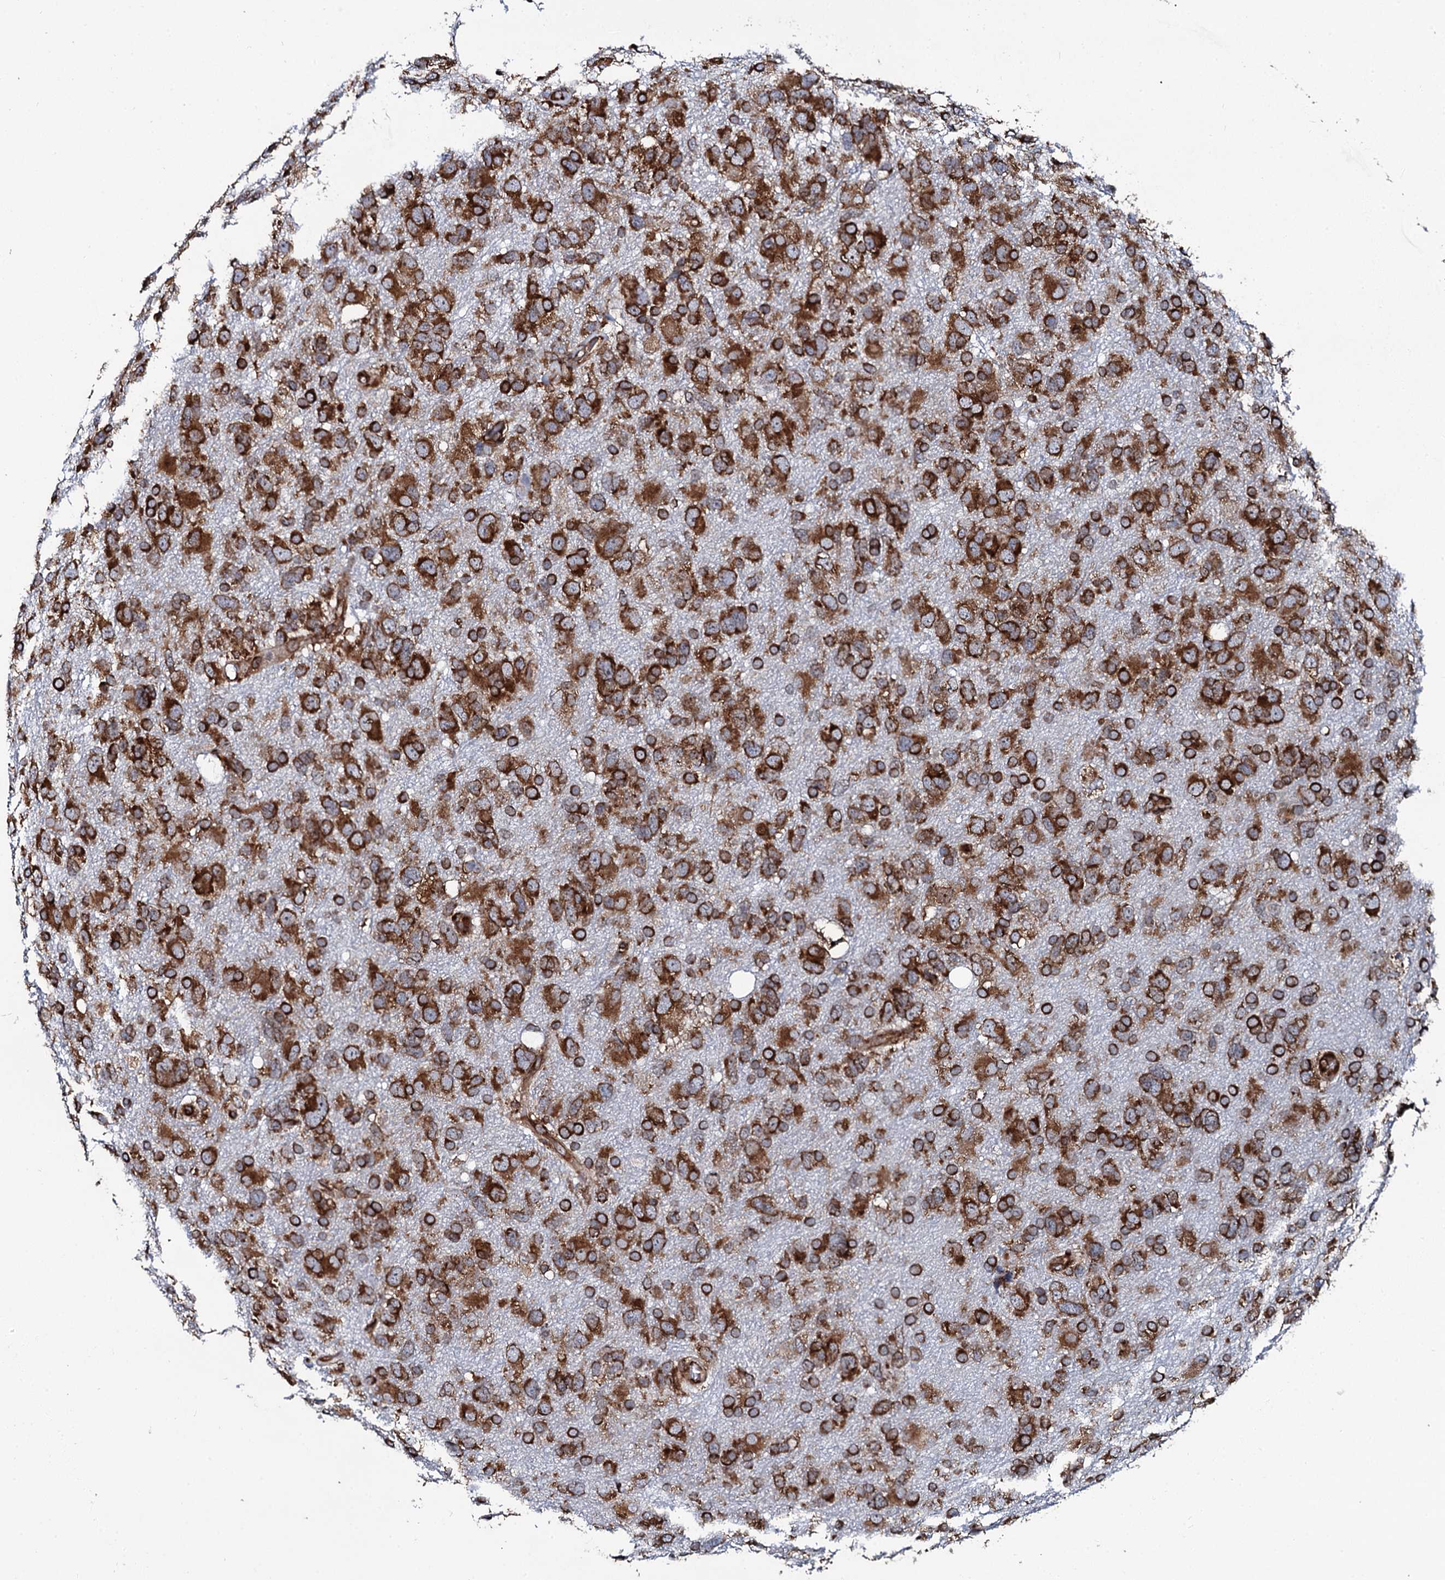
{"staining": {"intensity": "strong", "quantity": ">75%", "location": "cytoplasmic/membranous"}, "tissue": "glioma", "cell_type": "Tumor cells", "image_type": "cancer", "snomed": [{"axis": "morphology", "description": "Glioma, malignant, High grade"}, {"axis": "topography", "description": "Brain"}], "caption": "A brown stain labels strong cytoplasmic/membranous expression of a protein in human malignant glioma (high-grade) tumor cells.", "gene": "SPTY2D1", "patient": {"sex": "male", "age": 61}}